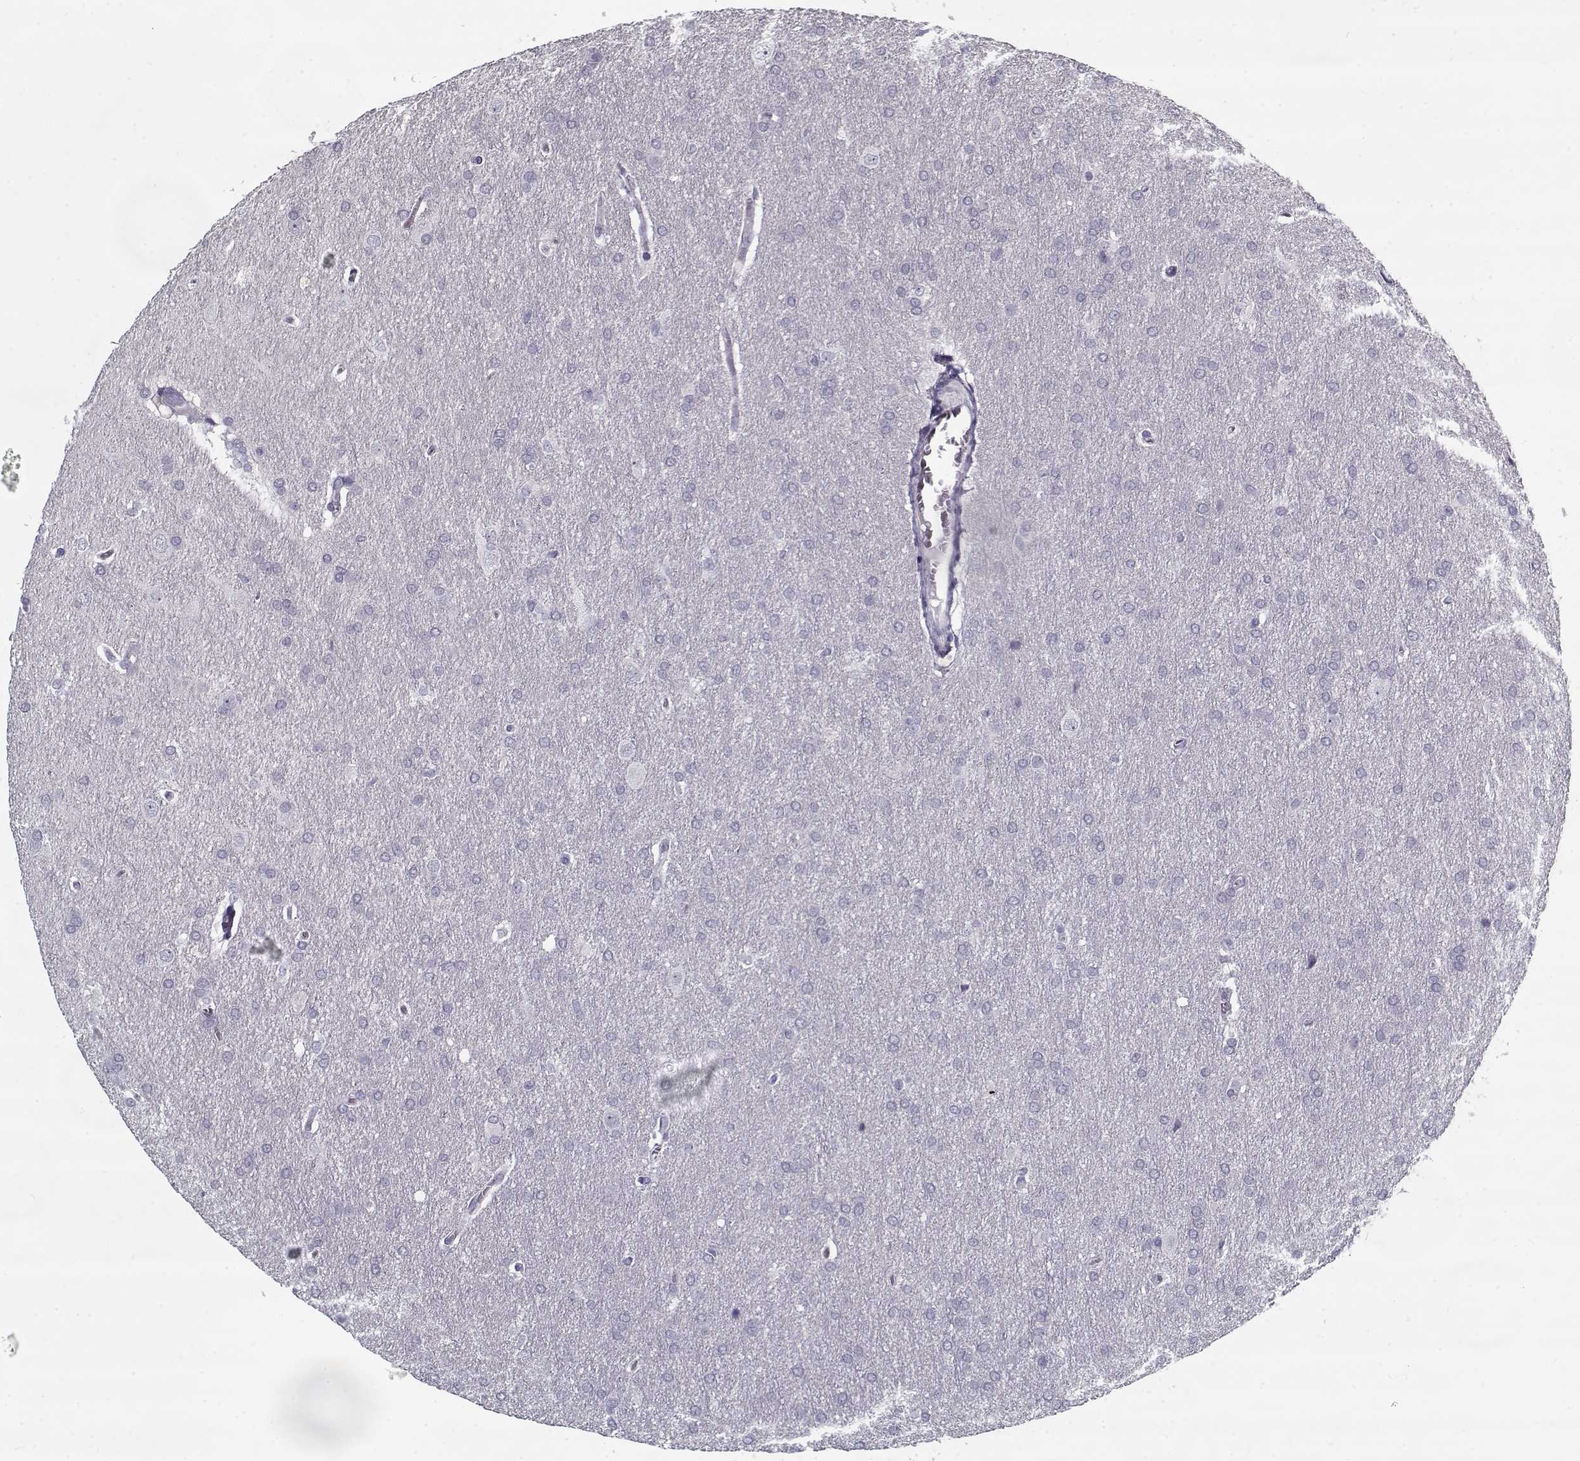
{"staining": {"intensity": "negative", "quantity": "none", "location": "none"}, "tissue": "glioma", "cell_type": "Tumor cells", "image_type": "cancer", "snomed": [{"axis": "morphology", "description": "Glioma, malignant, Low grade"}, {"axis": "topography", "description": "Brain"}], "caption": "A photomicrograph of malignant glioma (low-grade) stained for a protein demonstrates no brown staining in tumor cells. Nuclei are stained in blue.", "gene": "RNF32", "patient": {"sex": "female", "age": 32}}